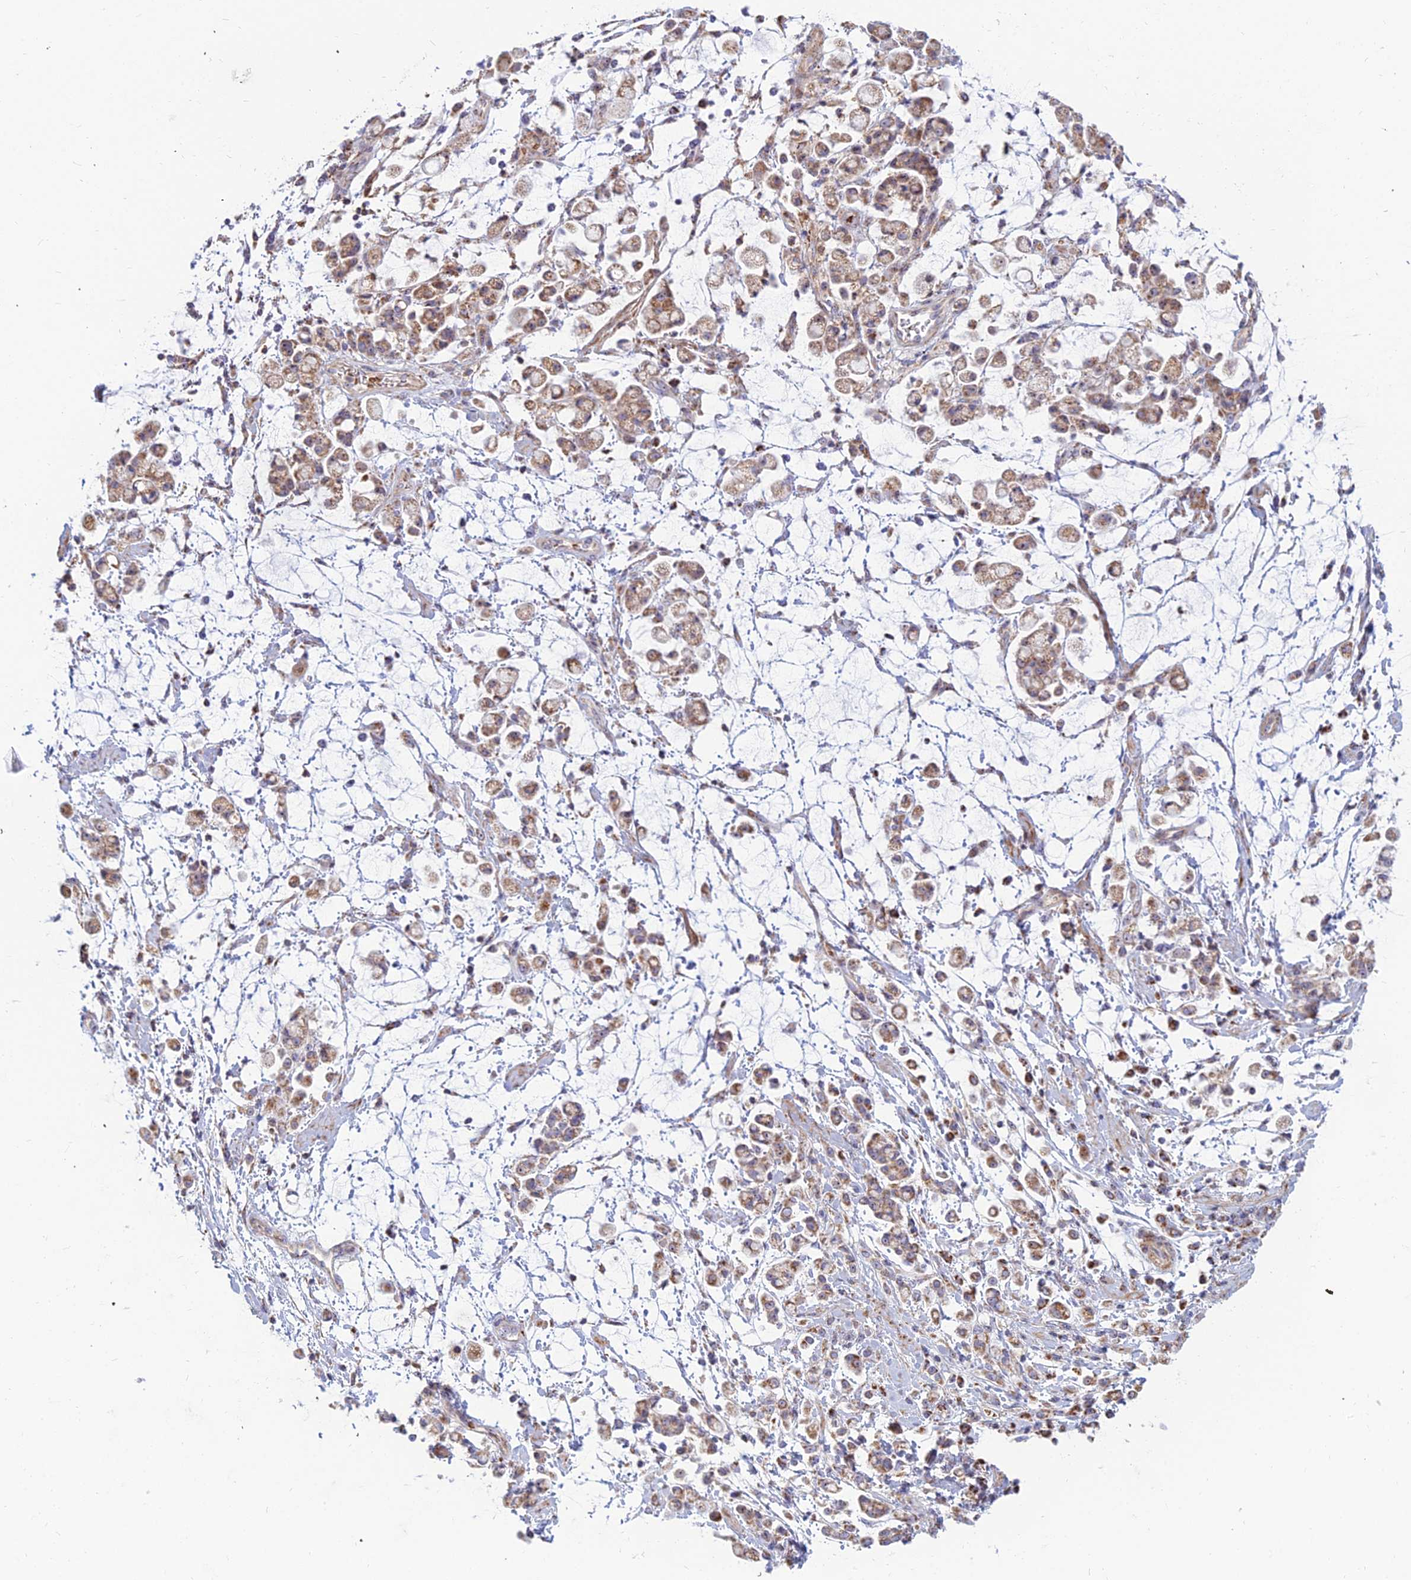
{"staining": {"intensity": "moderate", "quantity": ">75%", "location": "cytoplasmic/membranous"}, "tissue": "stomach cancer", "cell_type": "Tumor cells", "image_type": "cancer", "snomed": [{"axis": "morphology", "description": "Adenocarcinoma, NOS"}, {"axis": "topography", "description": "Stomach"}], "caption": "This is a photomicrograph of immunohistochemistry staining of stomach cancer (adenocarcinoma), which shows moderate positivity in the cytoplasmic/membranous of tumor cells.", "gene": "SLC35F4", "patient": {"sex": "female", "age": 60}}